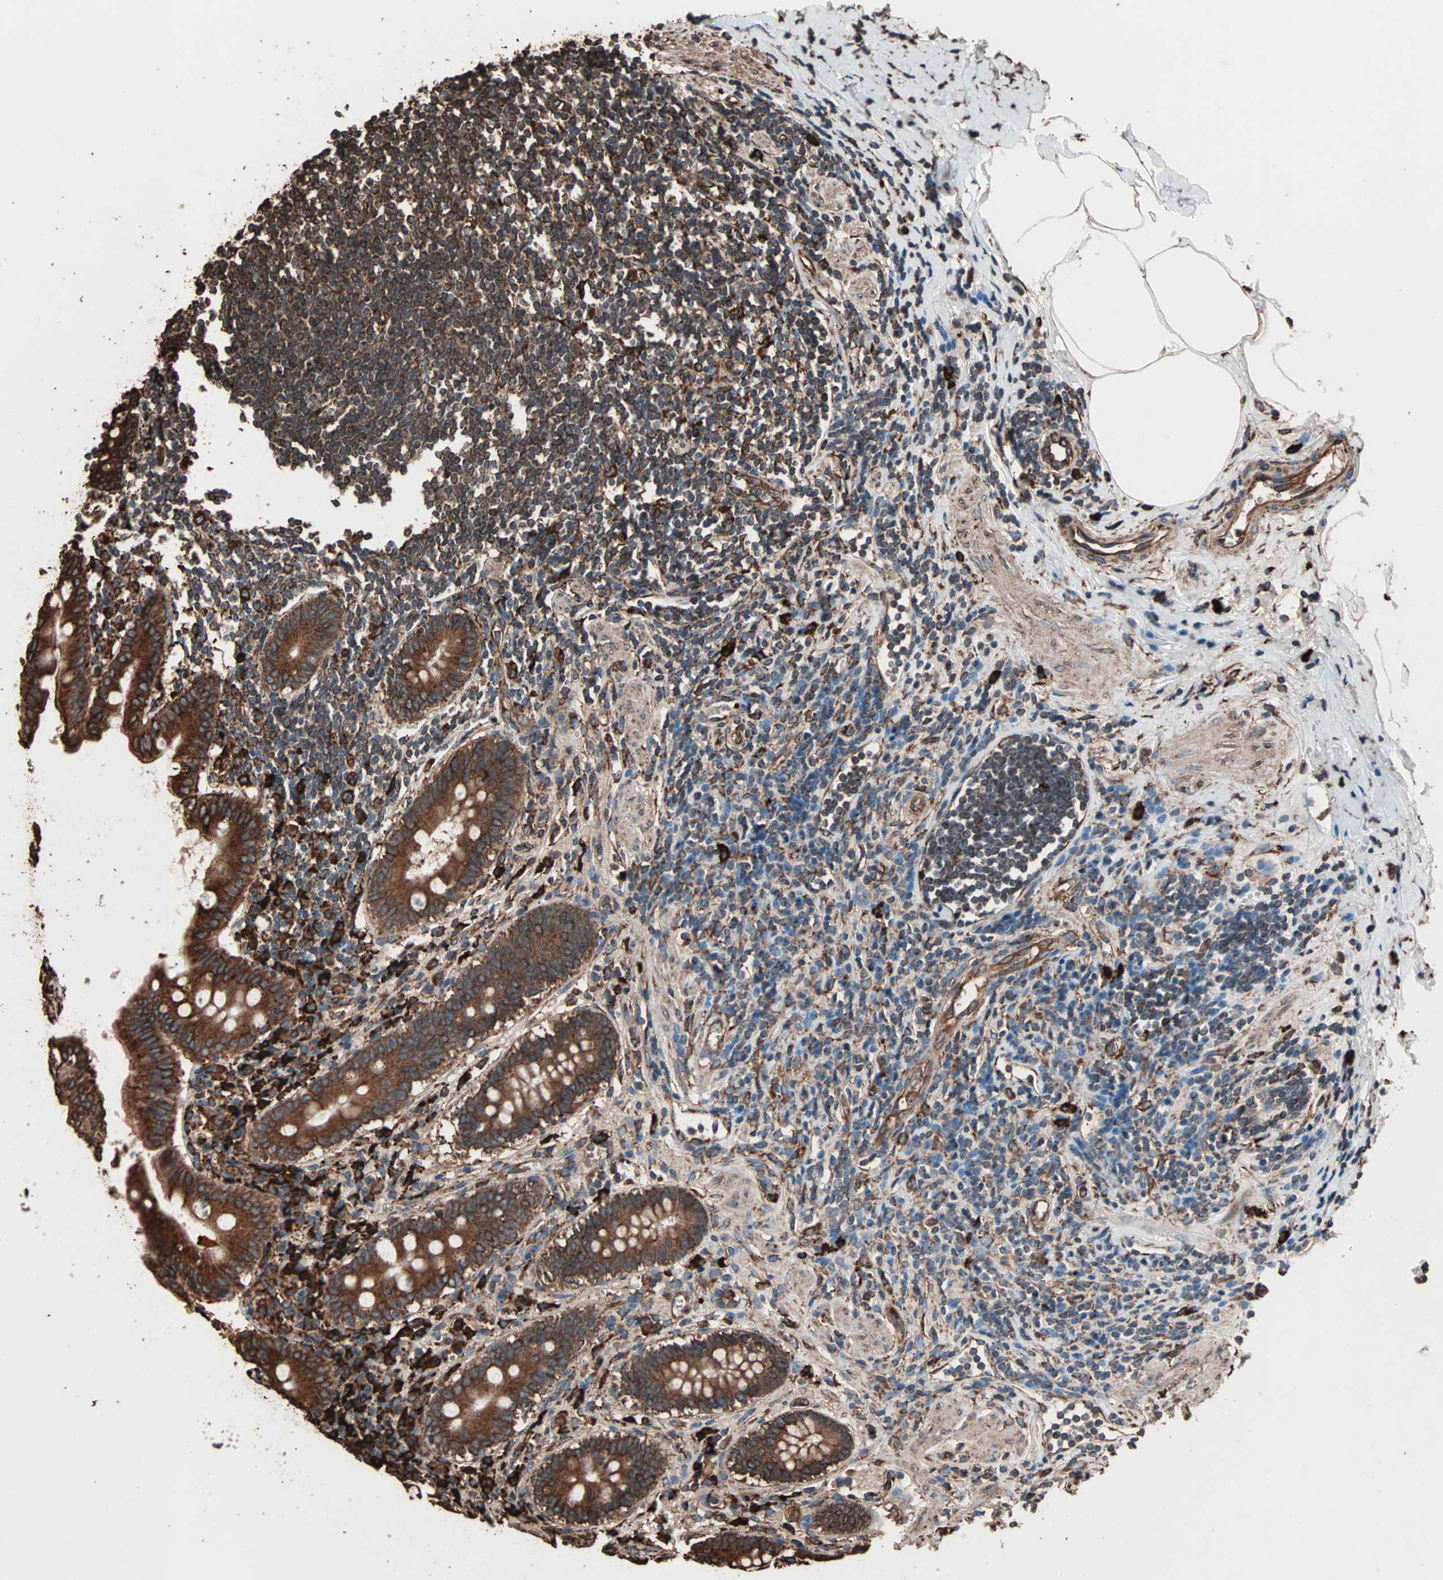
{"staining": {"intensity": "strong", "quantity": ">75%", "location": "cytoplasmic/membranous"}, "tissue": "appendix", "cell_type": "Glandular cells", "image_type": "normal", "snomed": [{"axis": "morphology", "description": "Normal tissue, NOS"}, {"axis": "topography", "description": "Appendix"}], "caption": "Brown immunohistochemical staining in unremarkable human appendix demonstrates strong cytoplasmic/membranous expression in about >75% of glandular cells.", "gene": "HSP90B1", "patient": {"sex": "female", "age": 50}}